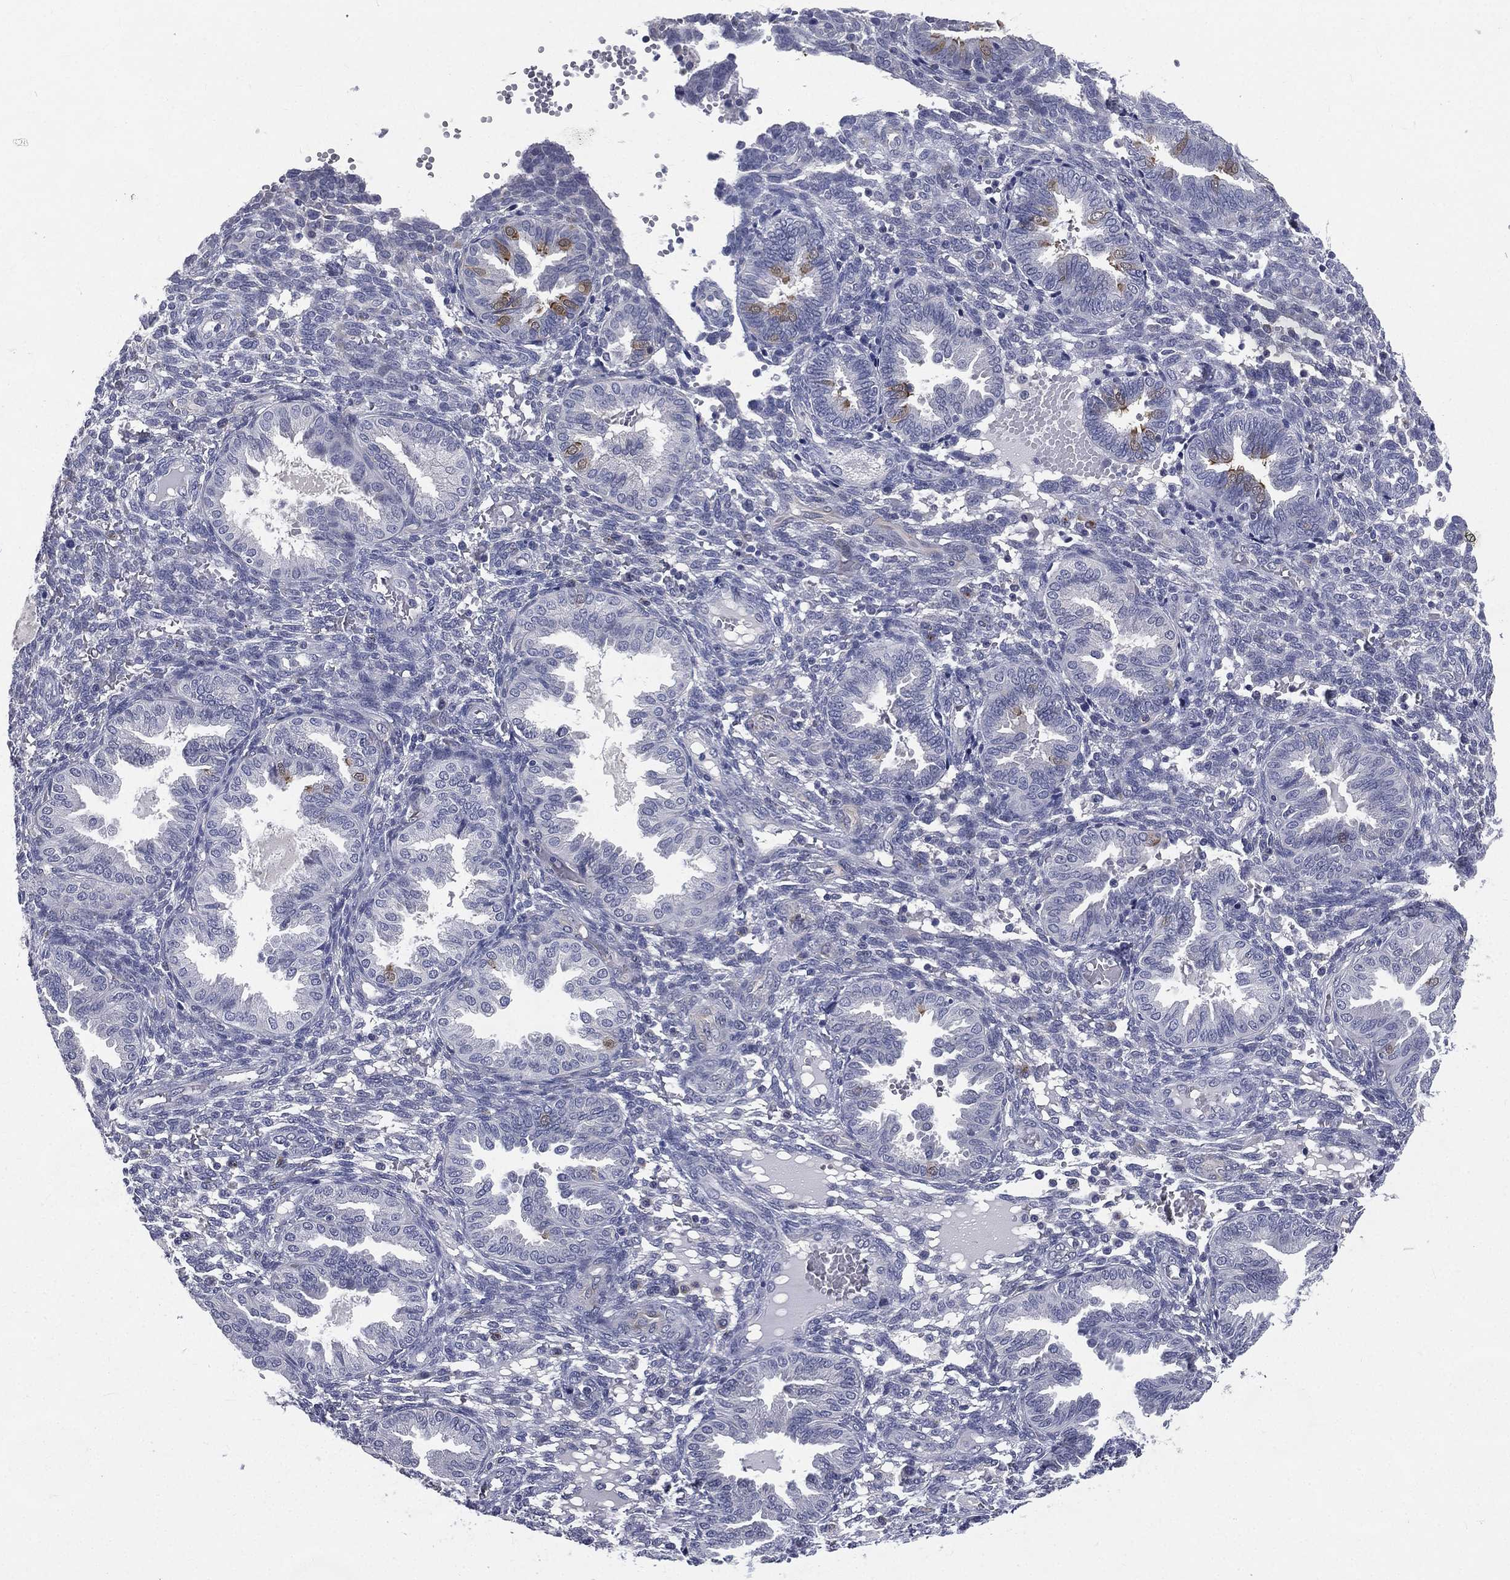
{"staining": {"intensity": "negative", "quantity": "none", "location": "none"}, "tissue": "endometrium", "cell_type": "Cells in endometrial stroma", "image_type": "normal", "snomed": [{"axis": "morphology", "description": "Normal tissue, NOS"}, {"axis": "topography", "description": "Endometrium"}], "caption": "This is an IHC photomicrograph of unremarkable endometrium. There is no expression in cells in endometrial stroma.", "gene": "IFT27", "patient": {"sex": "female", "age": 42}}